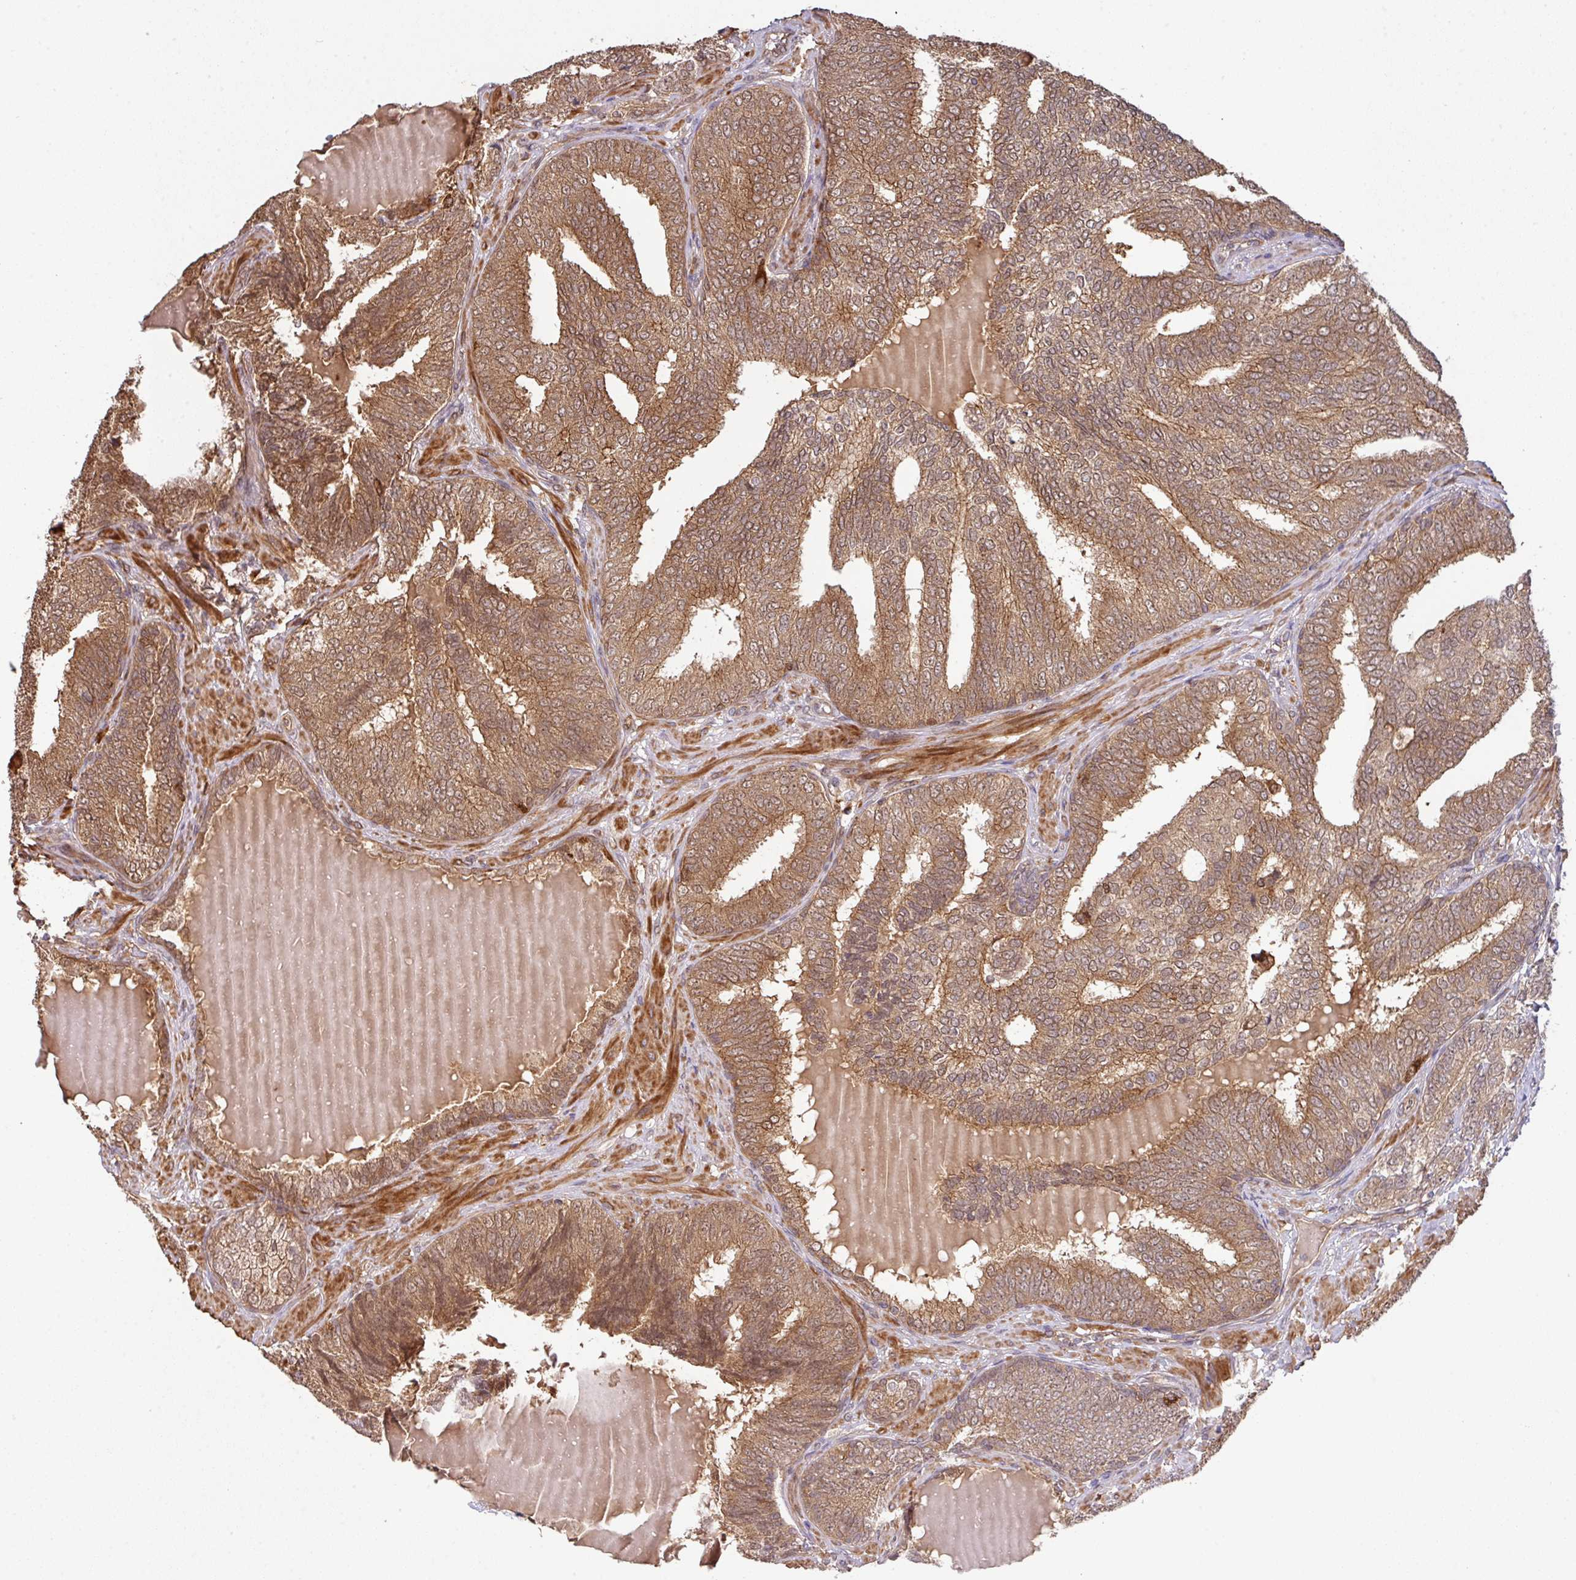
{"staining": {"intensity": "moderate", "quantity": ">75%", "location": "cytoplasmic/membranous,nuclear"}, "tissue": "prostate cancer", "cell_type": "Tumor cells", "image_type": "cancer", "snomed": [{"axis": "morphology", "description": "Adenocarcinoma, High grade"}, {"axis": "topography", "description": "Prostate"}], "caption": "Immunohistochemical staining of high-grade adenocarcinoma (prostate) exhibits moderate cytoplasmic/membranous and nuclear protein expression in approximately >75% of tumor cells. The staining is performed using DAB (3,3'-diaminobenzidine) brown chromogen to label protein expression. The nuclei are counter-stained blue using hematoxylin.", "gene": "ARPIN", "patient": {"sex": "male", "age": 72}}